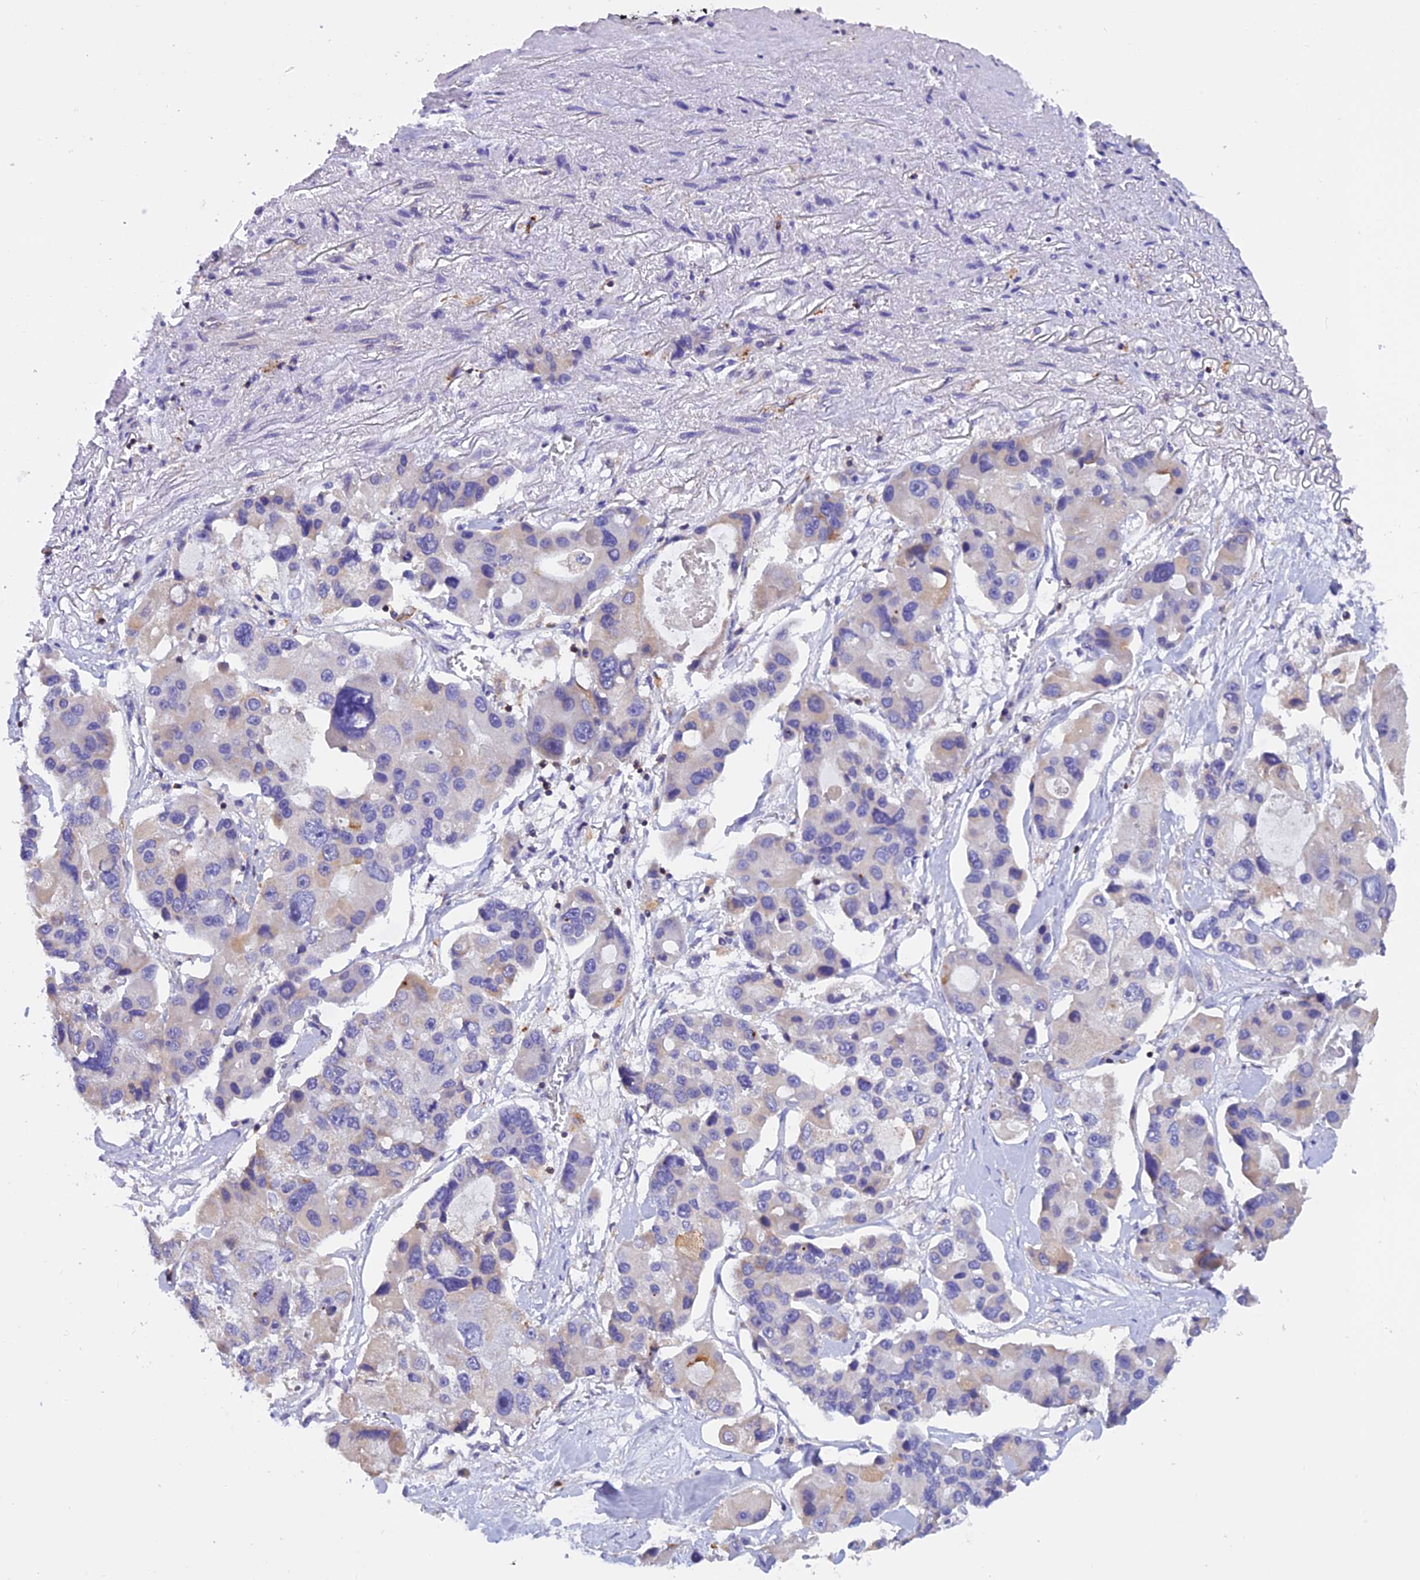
{"staining": {"intensity": "negative", "quantity": "none", "location": "none"}, "tissue": "lung cancer", "cell_type": "Tumor cells", "image_type": "cancer", "snomed": [{"axis": "morphology", "description": "Adenocarcinoma, NOS"}, {"axis": "topography", "description": "Lung"}], "caption": "Immunohistochemical staining of lung adenocarcinoma exhibits no significant positivity in tumor cells.", "gene": "LPXN", "patient": {"sex": "female", "age": 54}}